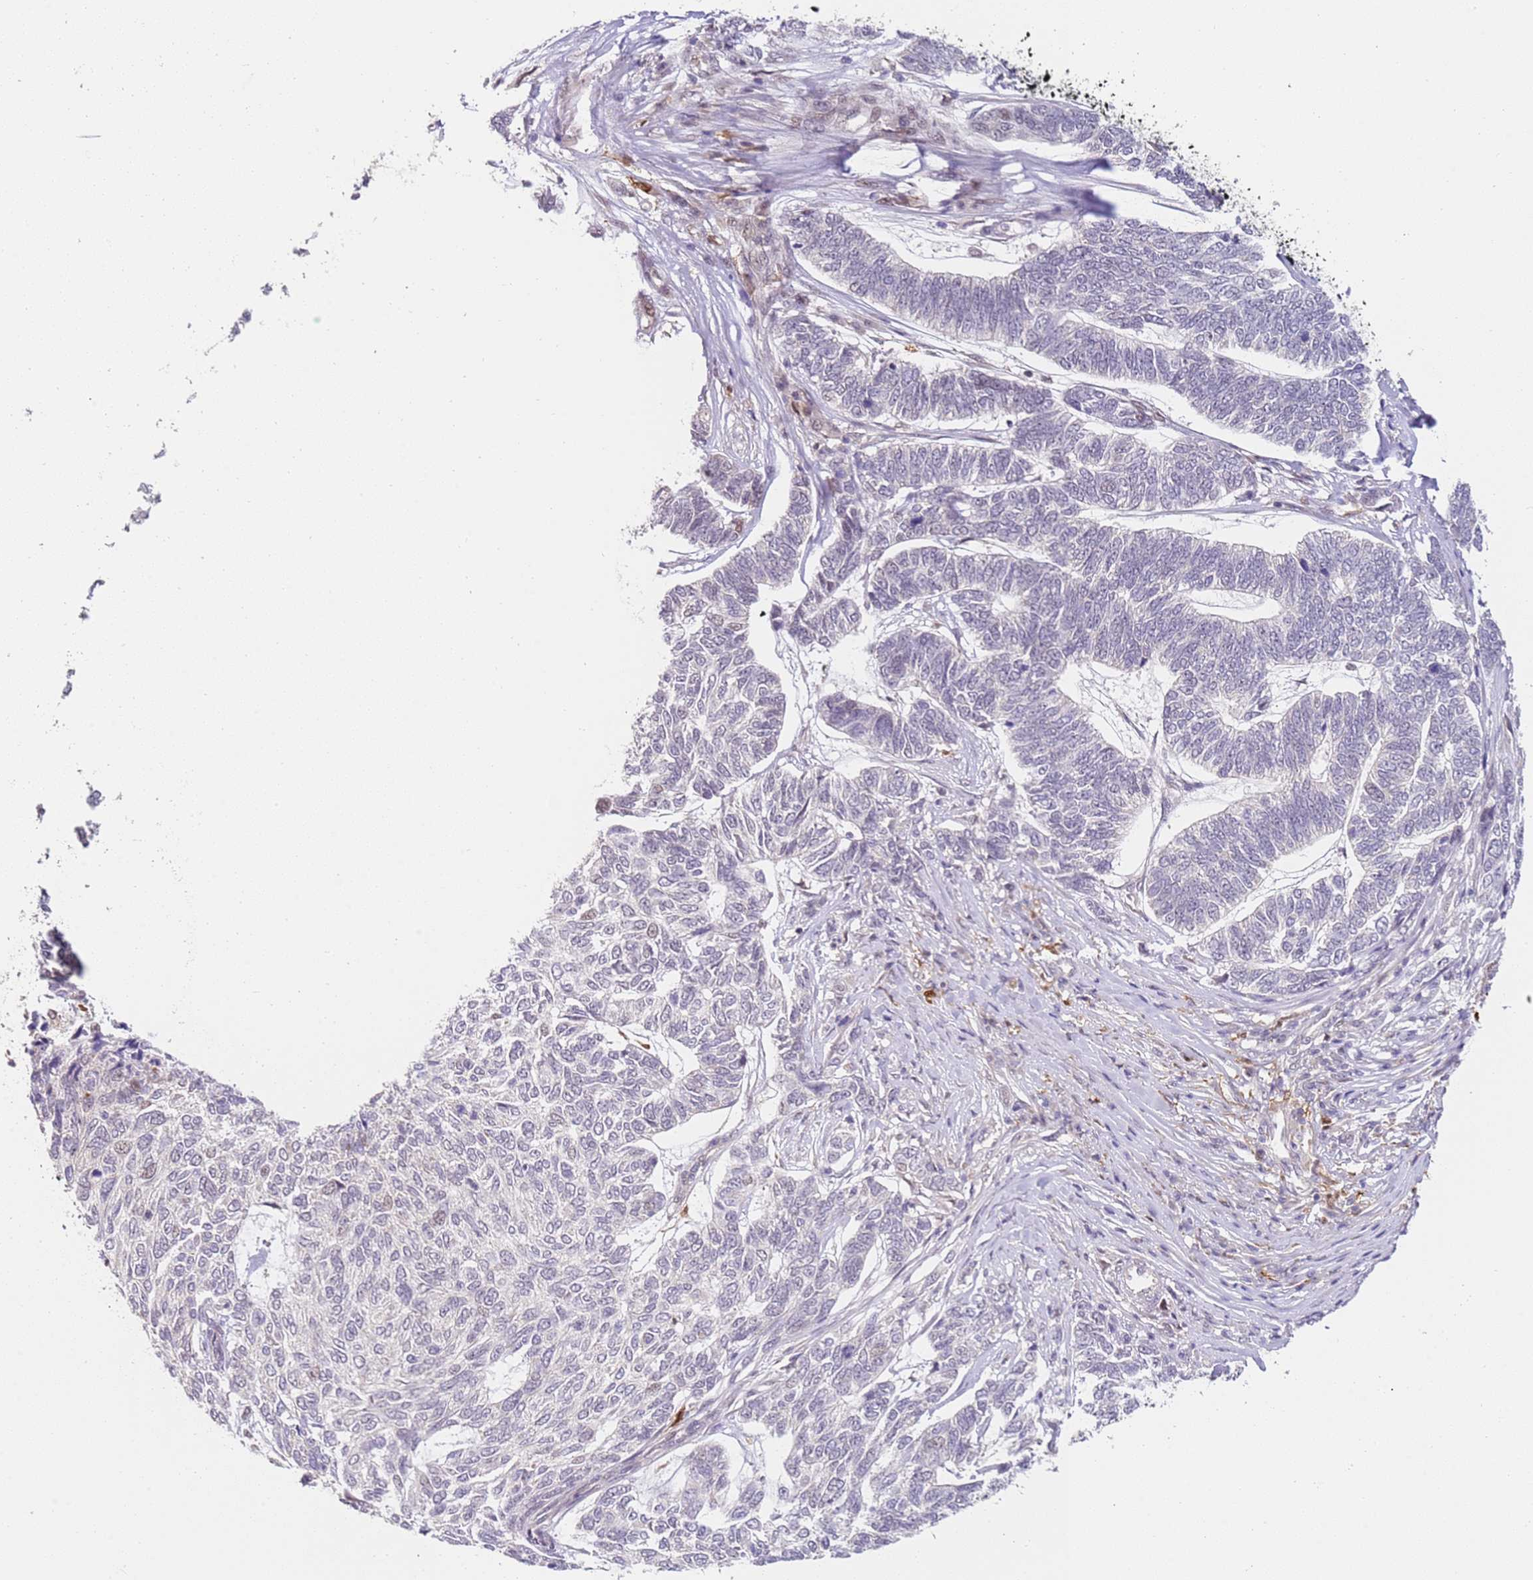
{"staining": {"intensity": "negative", "quantity": "none", "location": "none"}, "tissue": "skin cancer", "cell_type": "Tumor cells", "image_type": "cancer", "snomed": [{"axis": "morphology", "description": "Basal cell carcinoma"}, {"axis": "topography", "description": "Skin"}], "caption": "Skin cancer stained for a protein using immunohistochemistry shows no staining tumor cells.", "gene": "LGALSL", "patient": {"sex": "female", "age": 65}}